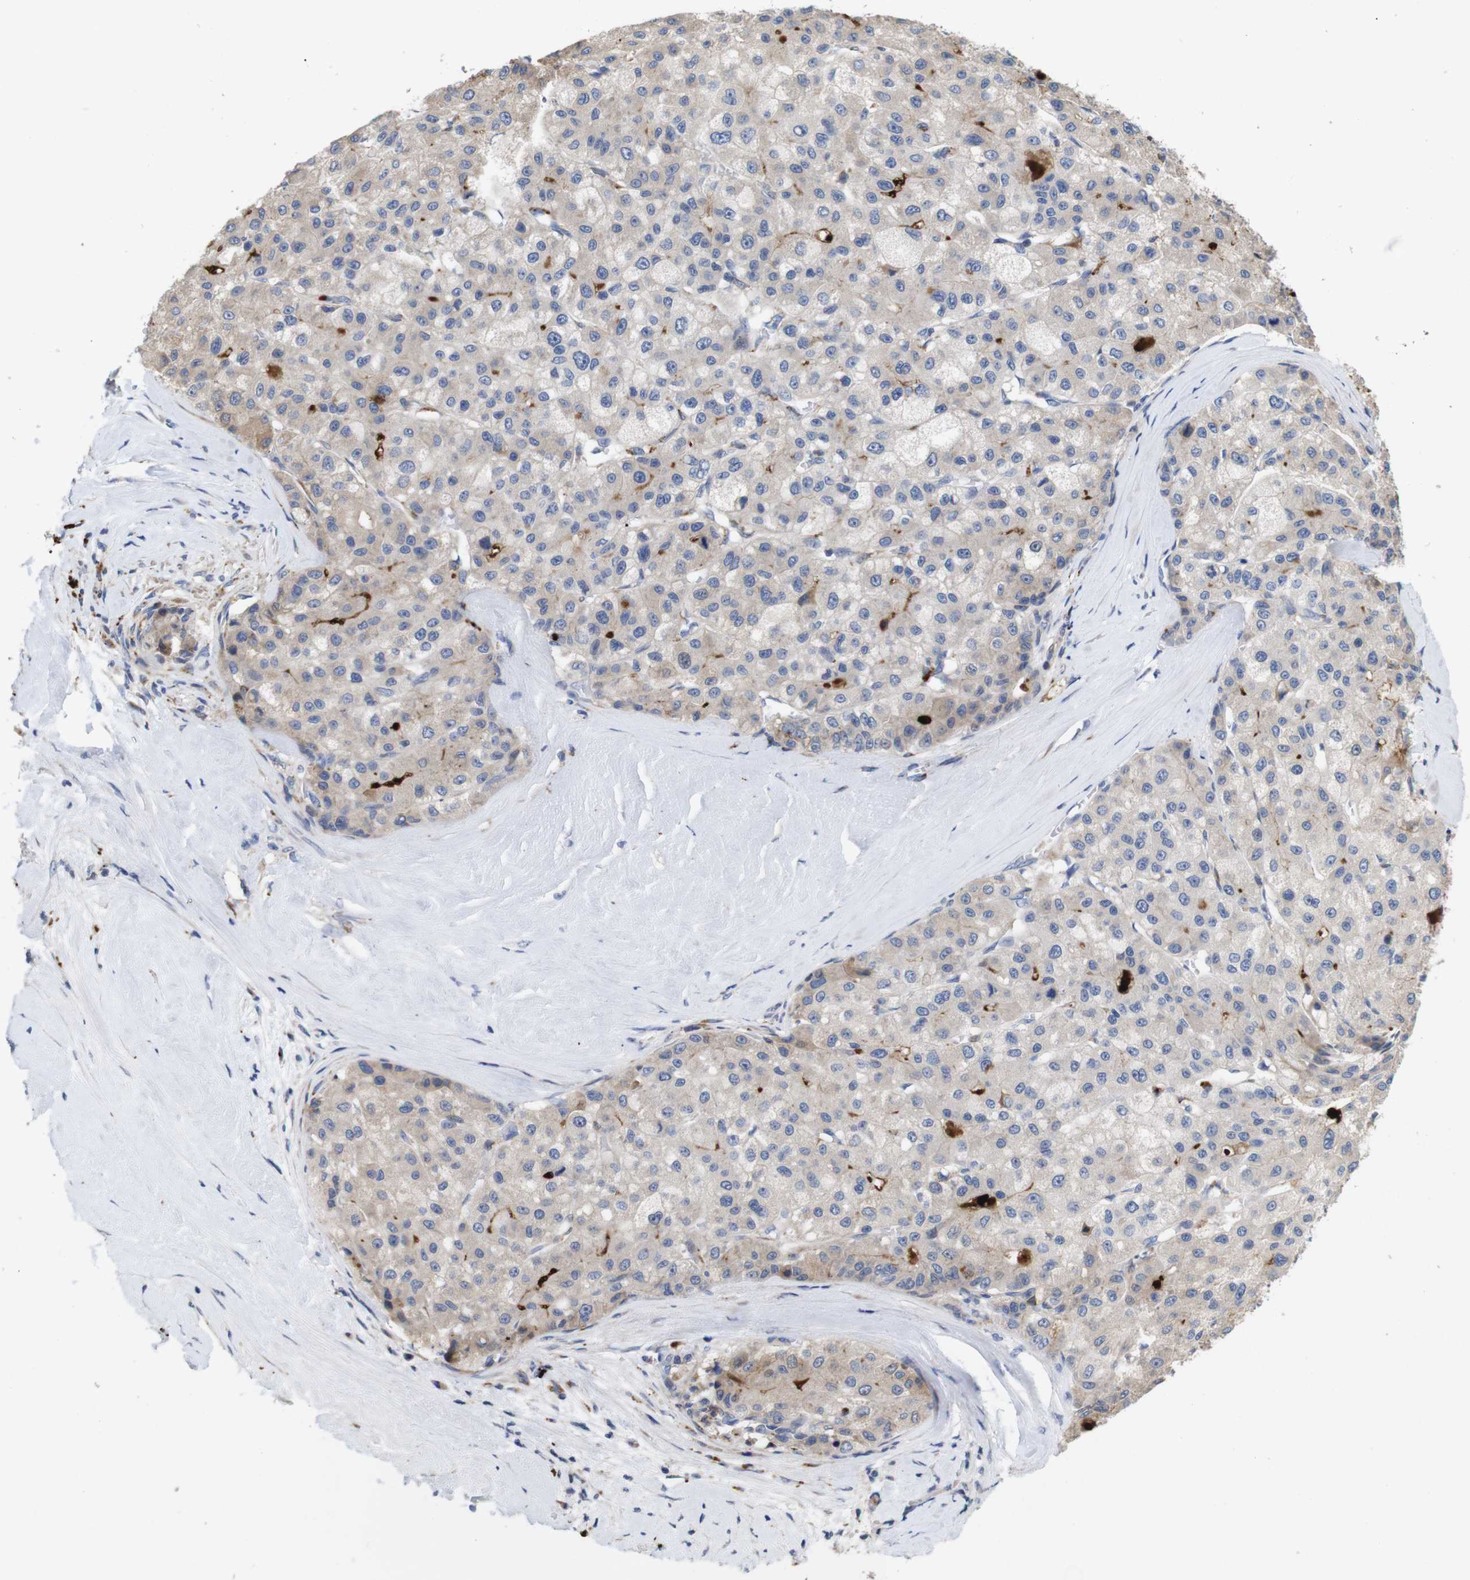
{"staining": {"intensity": "weak", "quantity": "<25%", "location": "cytoplasmic/membranous"}, "tissue": "liver cancer", "cell_type": "Tumor cells", "image_type": "cancer", "snomed": [{"axis": "morphology", "description": "Carcinoma, Hepatocellular, NOS"}, {"axis": "topography", "description": "Liver"}], "caption": "Photomicrograph shows no significant protein staining in tumor cells of liver hepatocellular carcinoma.", "gene": "SPRY3", "patient": {"sex": "male", "age": 80}}